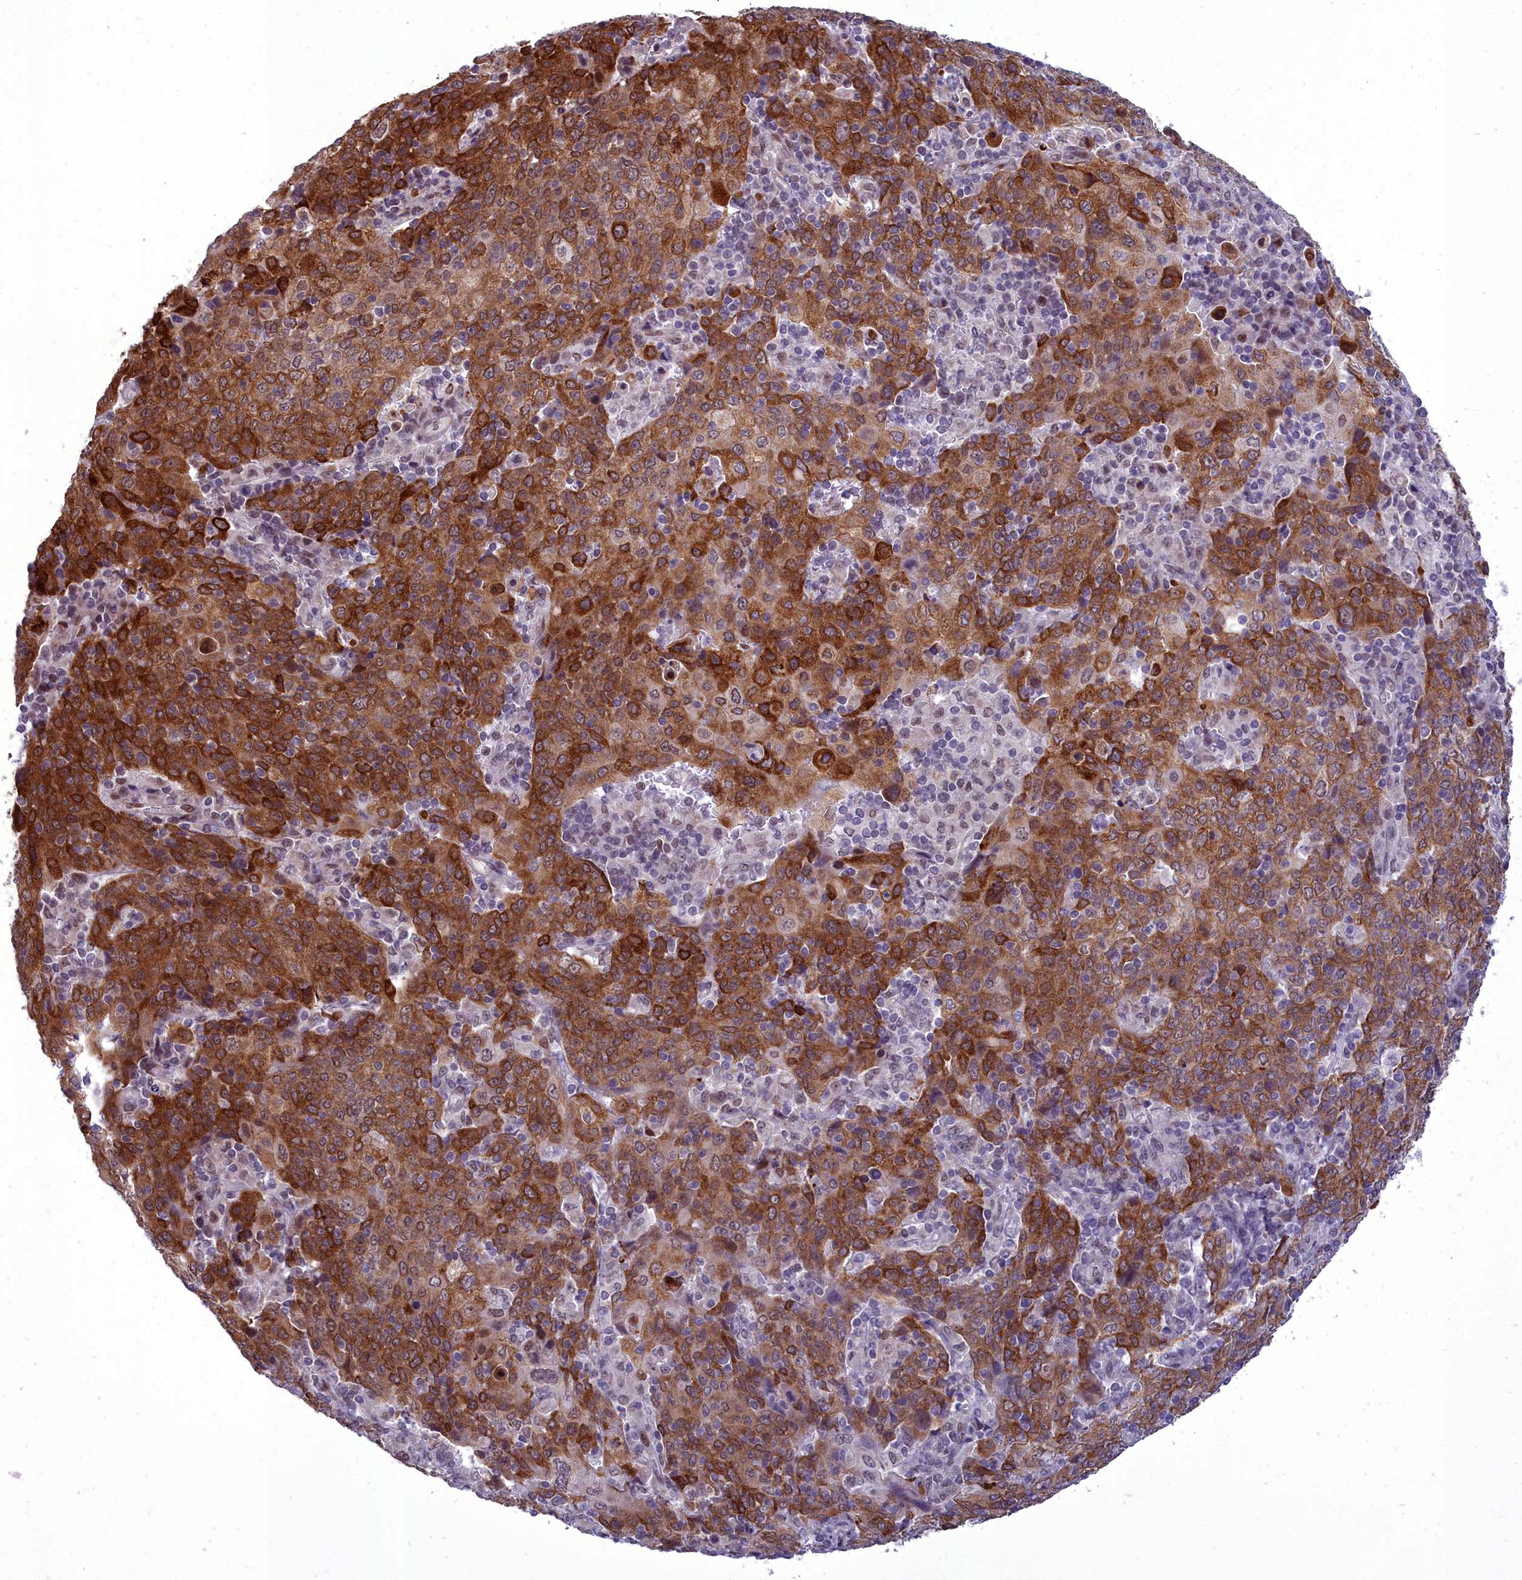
{"staining": {"intensity": "strong", "quantity": ">75%", "location": "cytoplasmic/membranous"}, "tissue": "cervical cancer", "cell_type": "Tumor cells", "image_type": "cancer", "snomed": [{"axis": "morphology", "description": "Squamous cell carcinoma, NOS"}, {"axis": "topography", "description": "Cervix"}], "caption": "Human cervical squamous cell carcinoma stained with a protein marker displays strong staining in tumor cells.", "gene": "CEACAM19", "patient": {"sex": "female", "age": 67}}